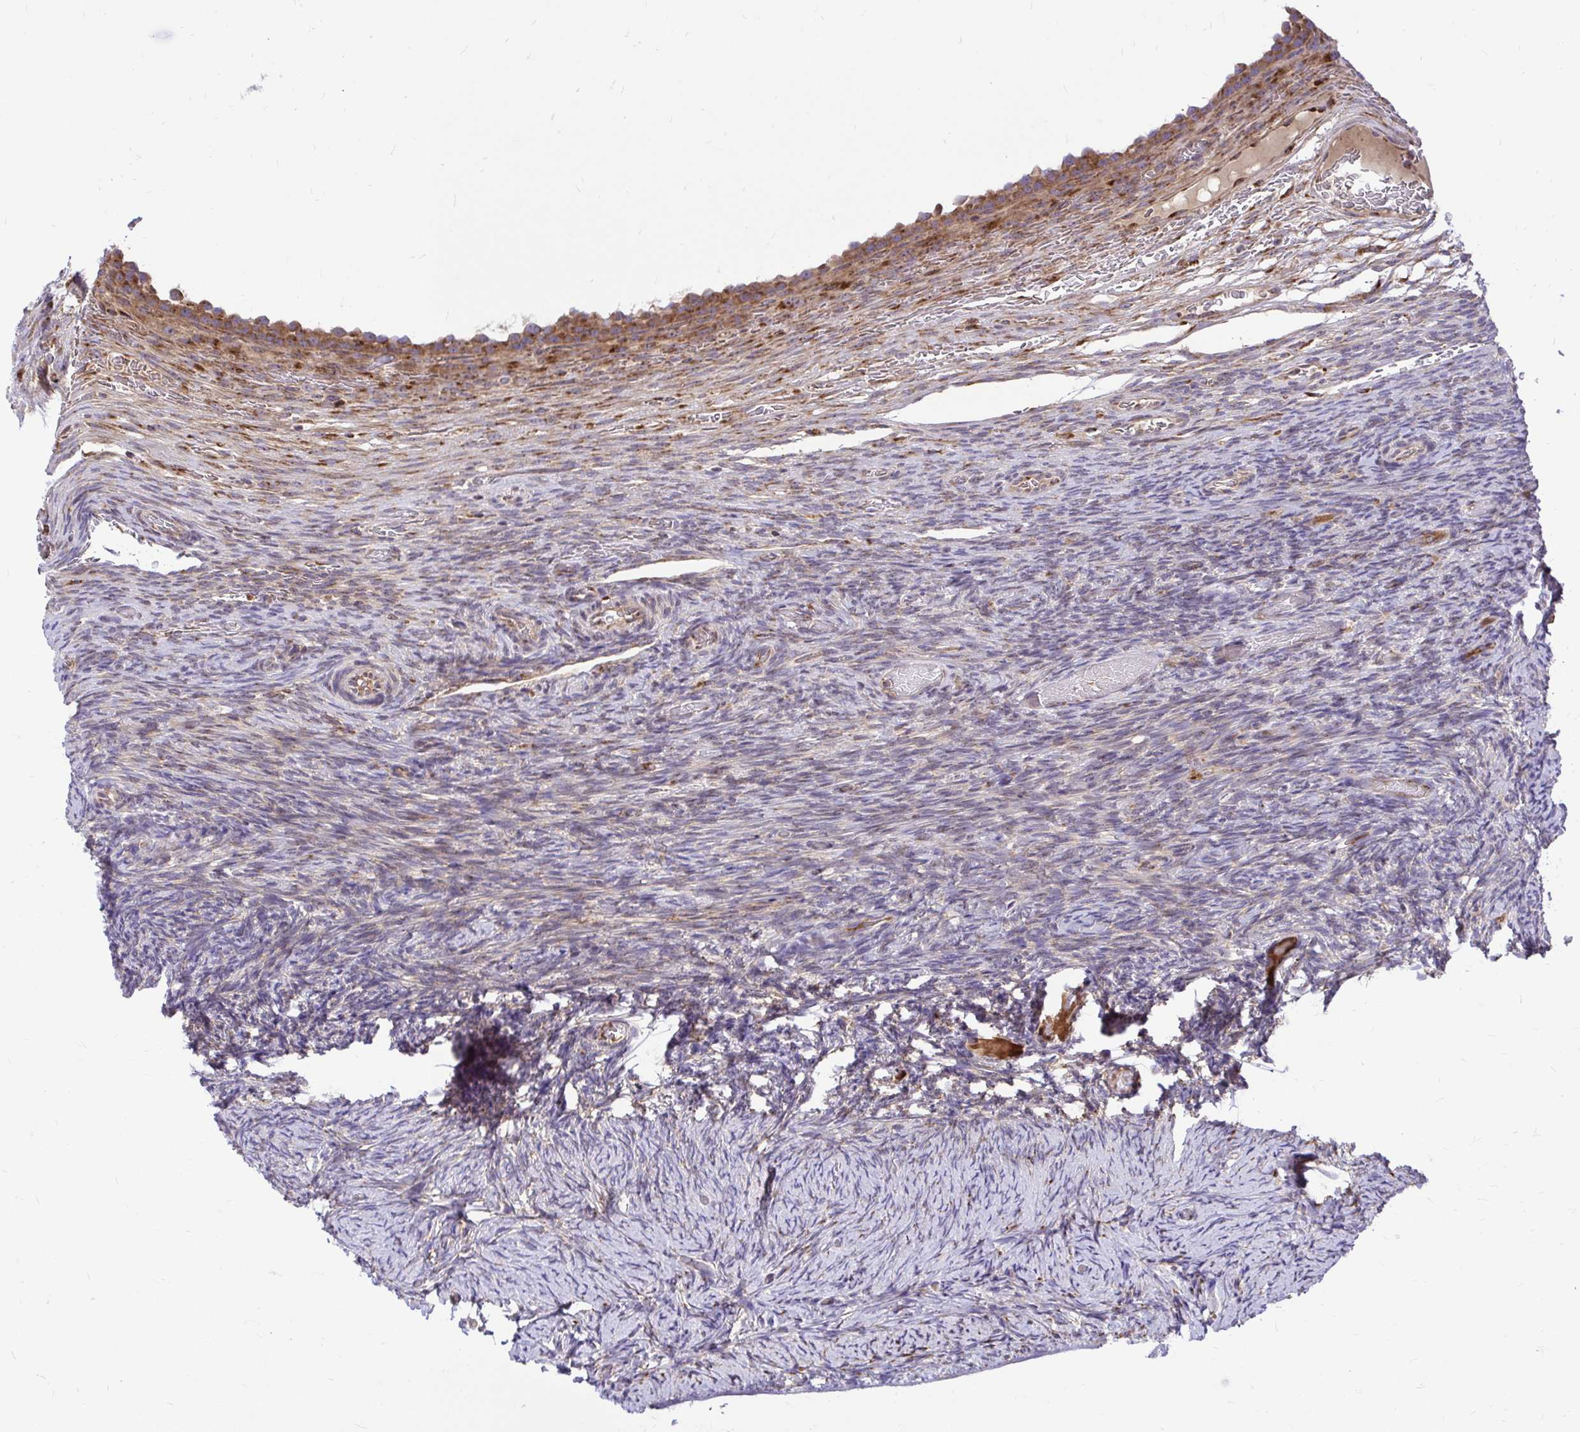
{"staining": {"intensity": "weak", "quantity": "<25%", "location": "cytoplasmic/membranous"}, "tissue": "ovary", "cell_type": "Ovarian stroma cells", "image_type": "normal", "snomed": [{"axis": "morphology", "description": "Normal tissue, NOS"}, {"axis": "topography", "description": "Ovary"}], "caption": "This histopathology image is of benign ovary stained with immunohistochemistry (IHC) to label a protein in brown with the nuclei are counter-stained blue. There is no staining in ovarian stroma cells.", "gene": "VTI1B", "patient": {"sex": "female", "age": 34}}